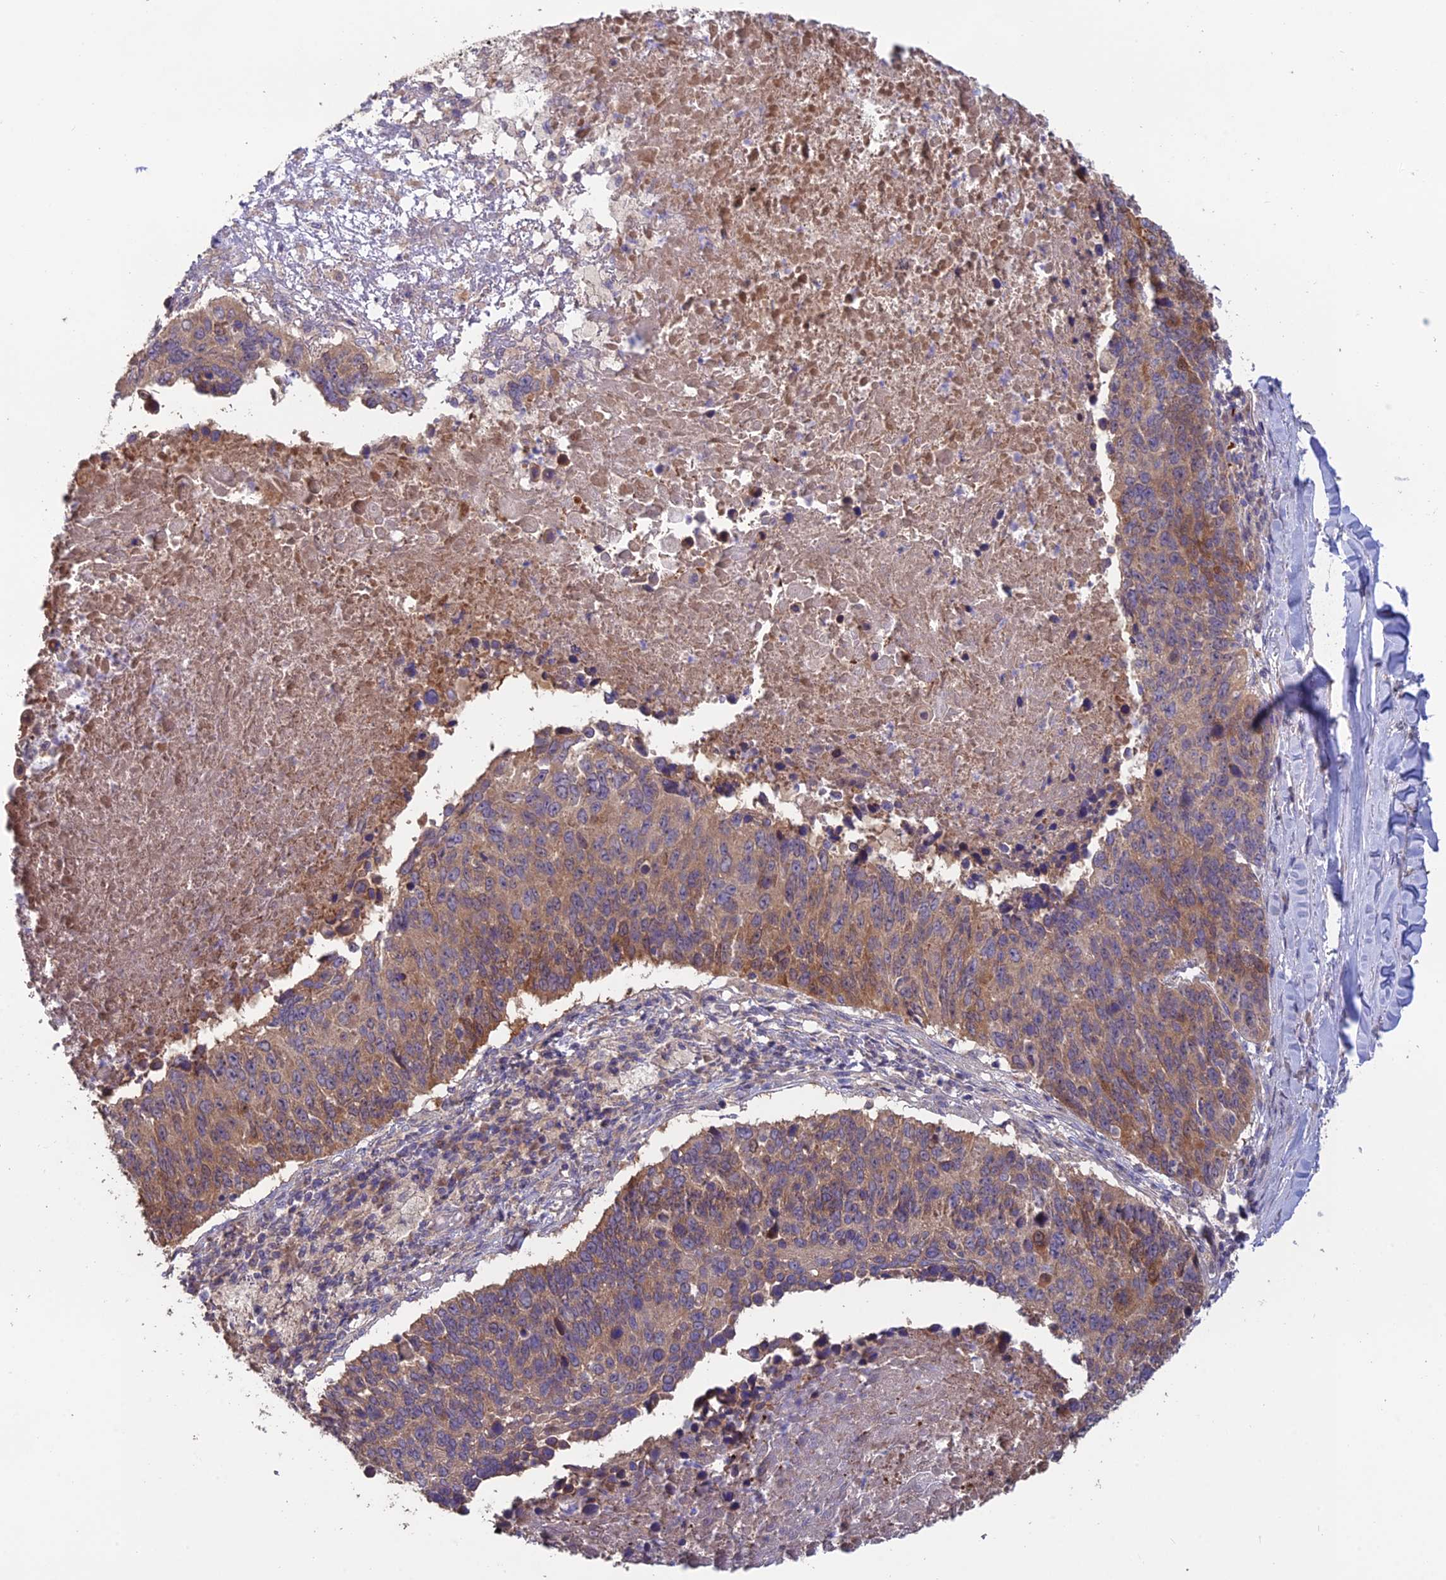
{"staining": {"intensity": "moderate", "quantity": ">75%", "location": "cytoplasmic/membranous"}, "tissue": "lung cancer", "cell_type": "Tumor cells", "image_type": "cancer", "snomed": [{"axis": "morphology", "description": "Normal tissue, NOS"}, {"axis": "morphology", "description": "Squamous cell carcinoma, NOS"}, {"axis": "topography", "description": "Lymph node"}, {"axis": "topography", "description": "Lung"}], "caption": "Lung cancer (squamous cell carcinoma) stained with a protein marker displays moderate staining in tumor cells.", "gene": "SHISA5", "patient": {"sex": "male", "age": 66}}